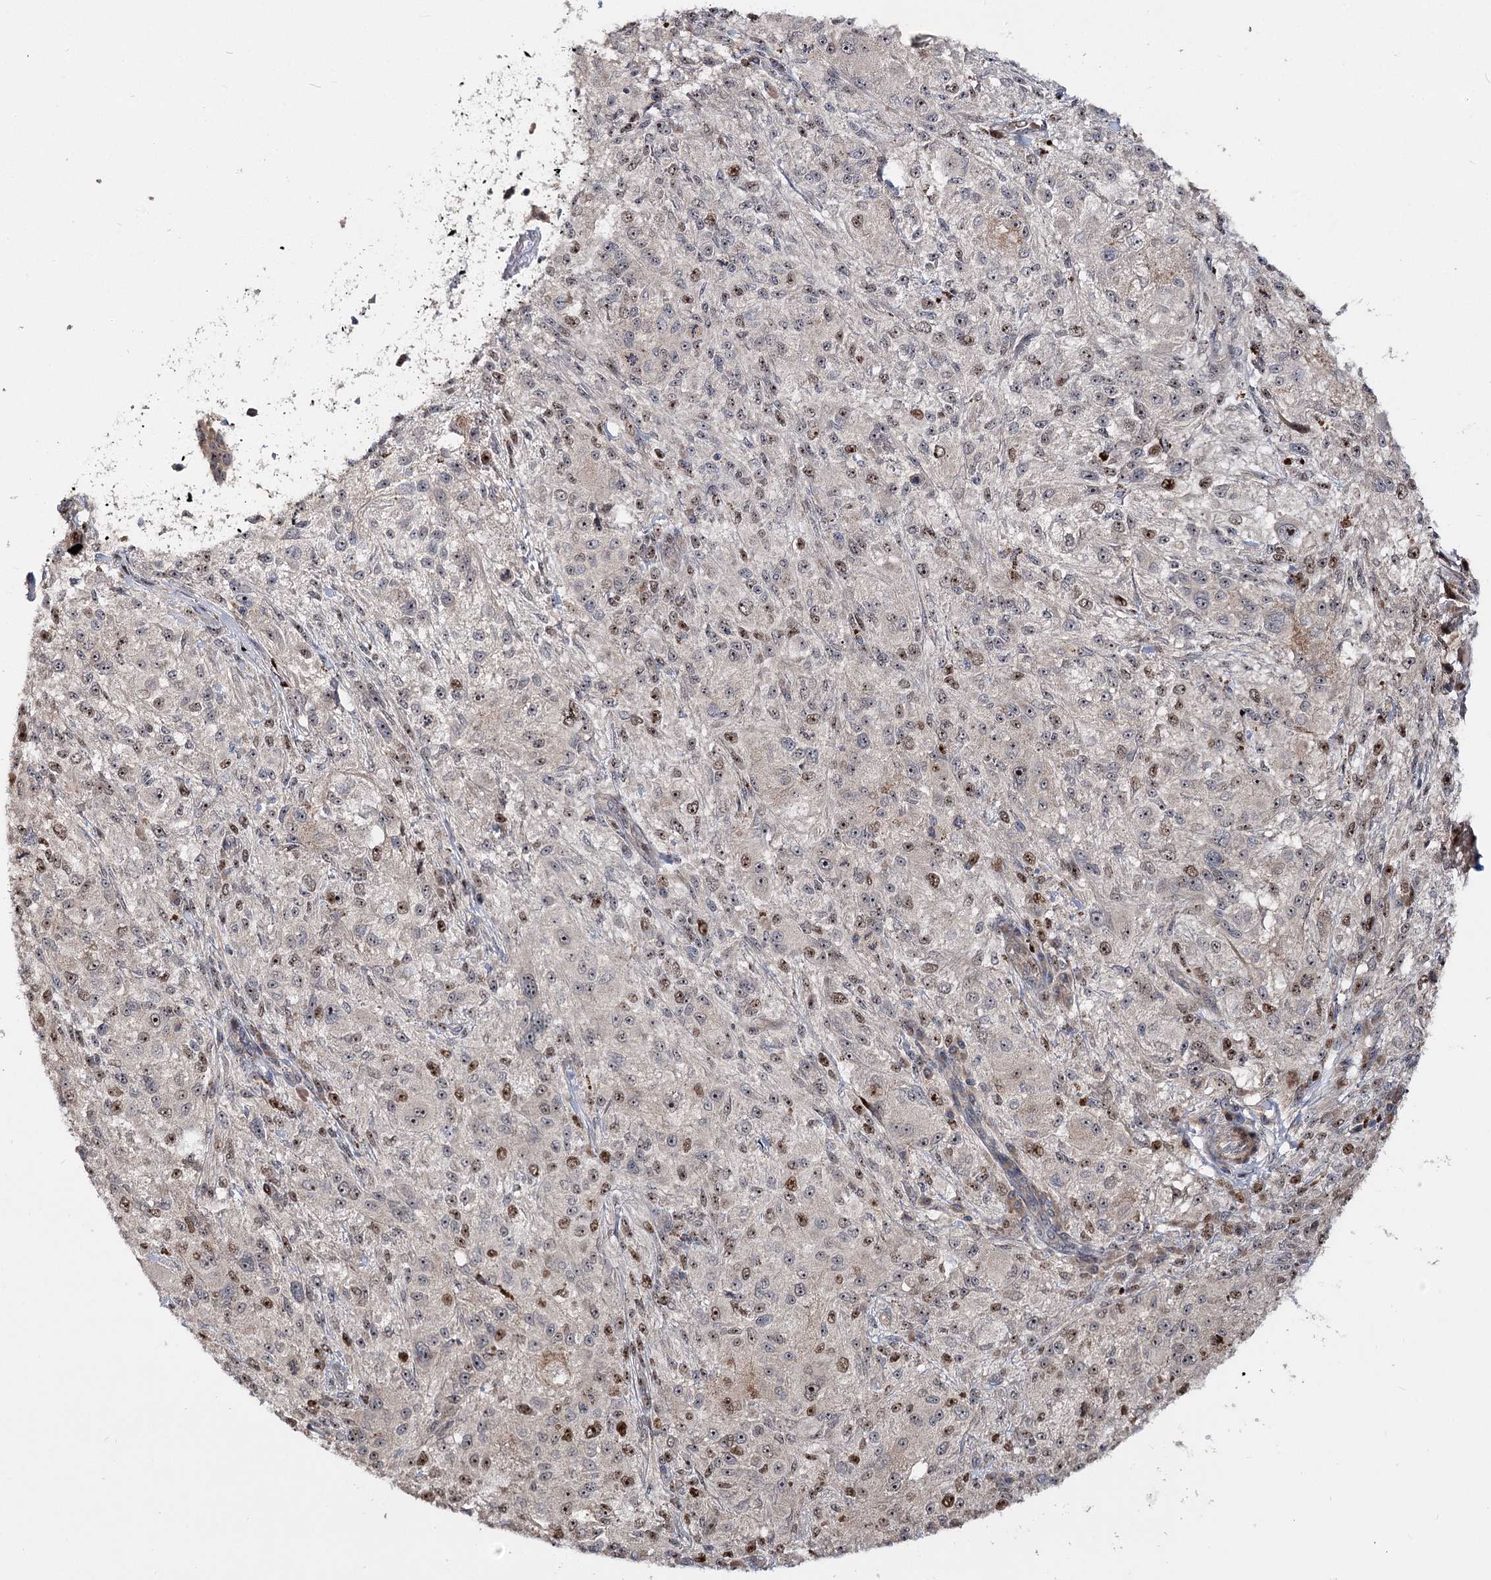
{"staining": {"intensity": "strong", "quantity": "25%-75%", "location": "nuclear"}, "tissue": "melanoma", "cell_type": "Tumor cells", "image_type": "cancer", "snomed": [{"axis": "morphology", "description": "Necrosis, NOS"}, {"axis": "morphology", "description": "Malignant melanoma, NOS"}, {"axis": "topography", "description": "Skin"}], "caption": "Protein staining of melanoma tissue shows strong nuclear positivity in approximately 25%-75% of tumor cells.", "gene": "PIK3C2A", "patient": {"sex": "female", "age": 87}}